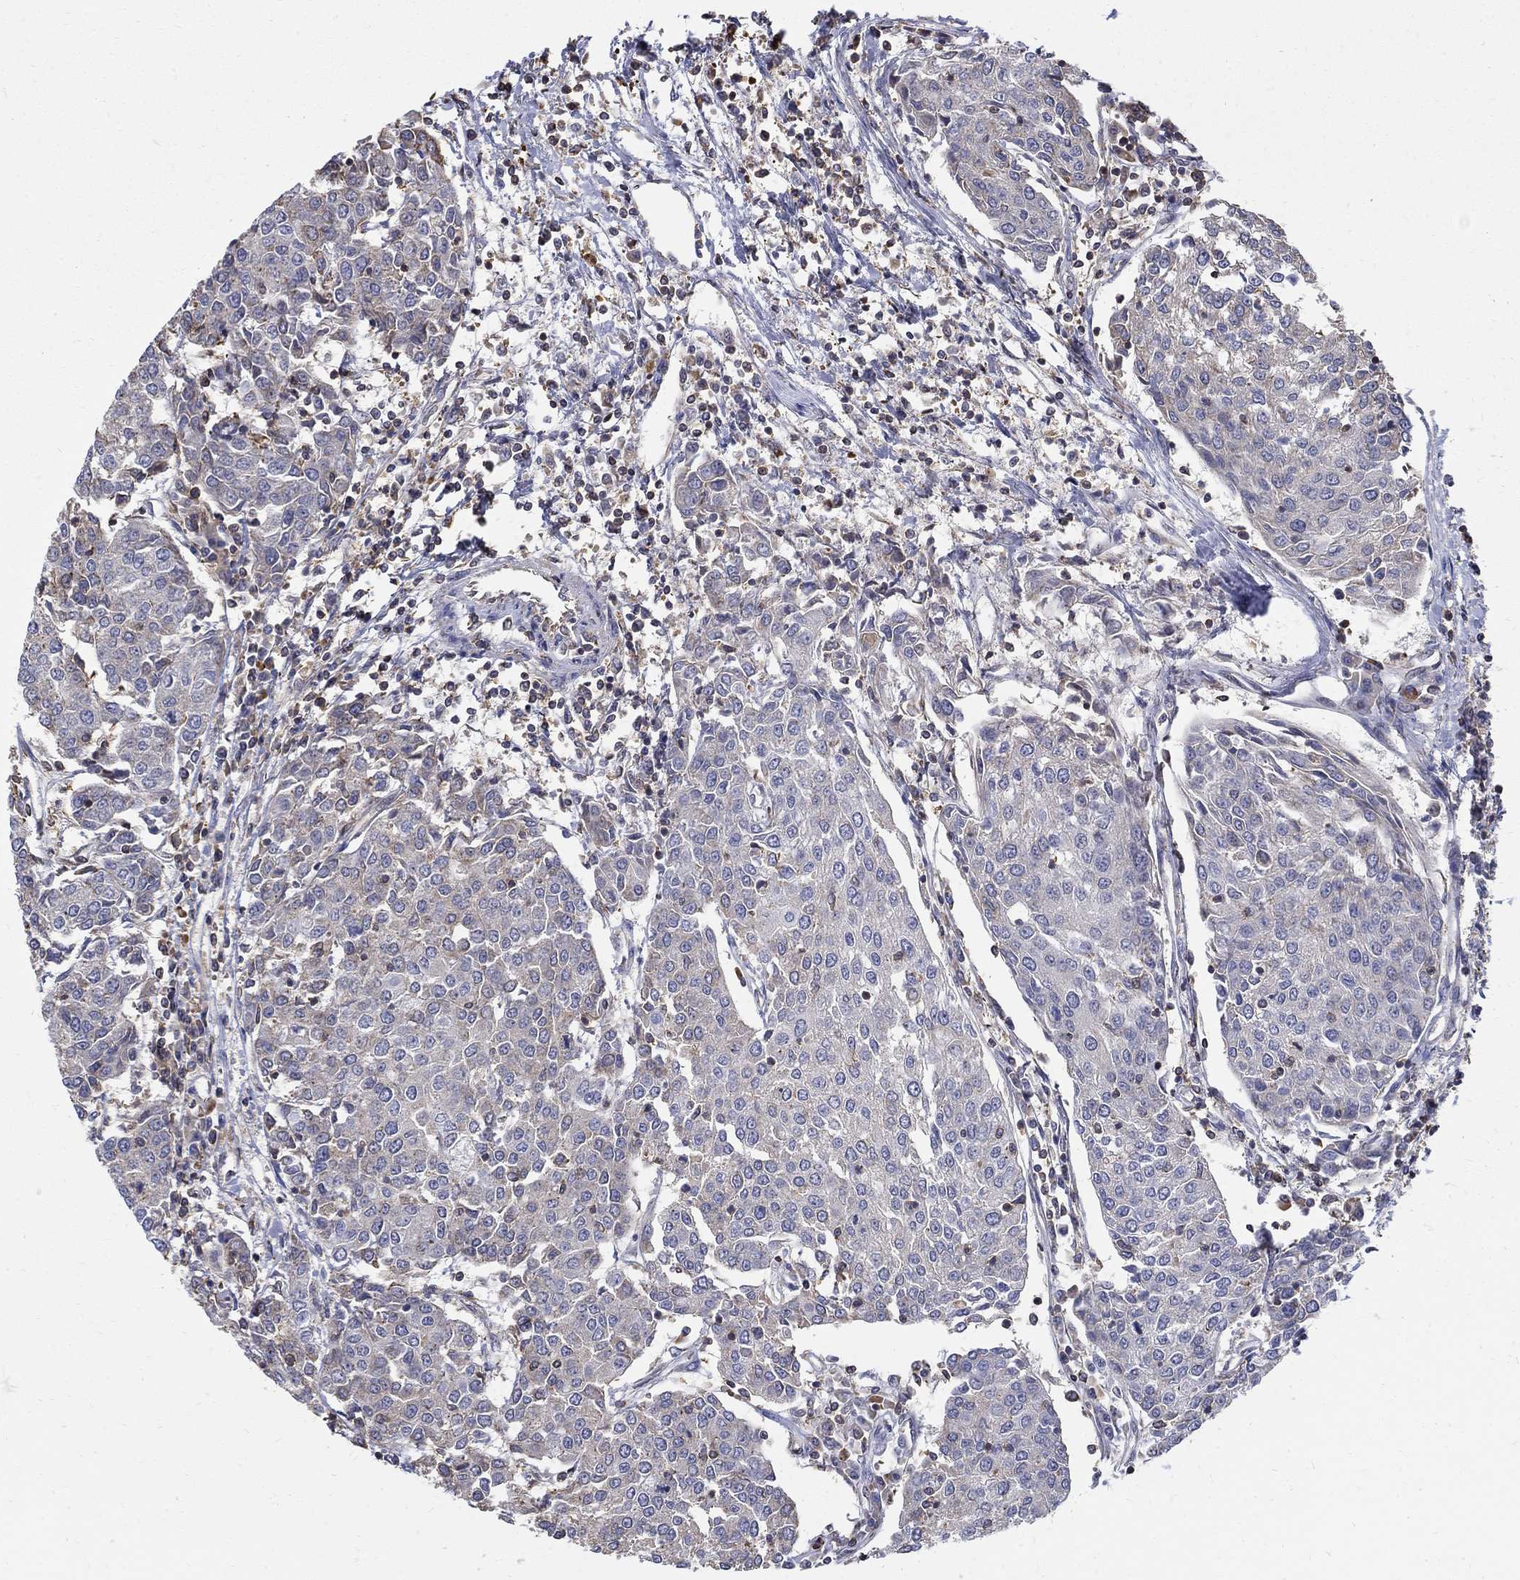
{"staining": {"intensity": "negative", "quantity": "none", "location": "none"}, "tissue": "urothelial cancer", "cell_type": "Tumor cells", "image_type": "cancer", "snomed": [{"axis": "morphology", "description": "Urothelial carcinoma, High grade"}, {"axis": "topography", "description": "Urinary bladder"}], "caption": "IHC image of neoplastic tissue: human urothelial cancer stained with DAB reveals no significant protein expression in tumor cells.", "gene": "AGAP2", "patient": {"sex": "female", "age": 85}}